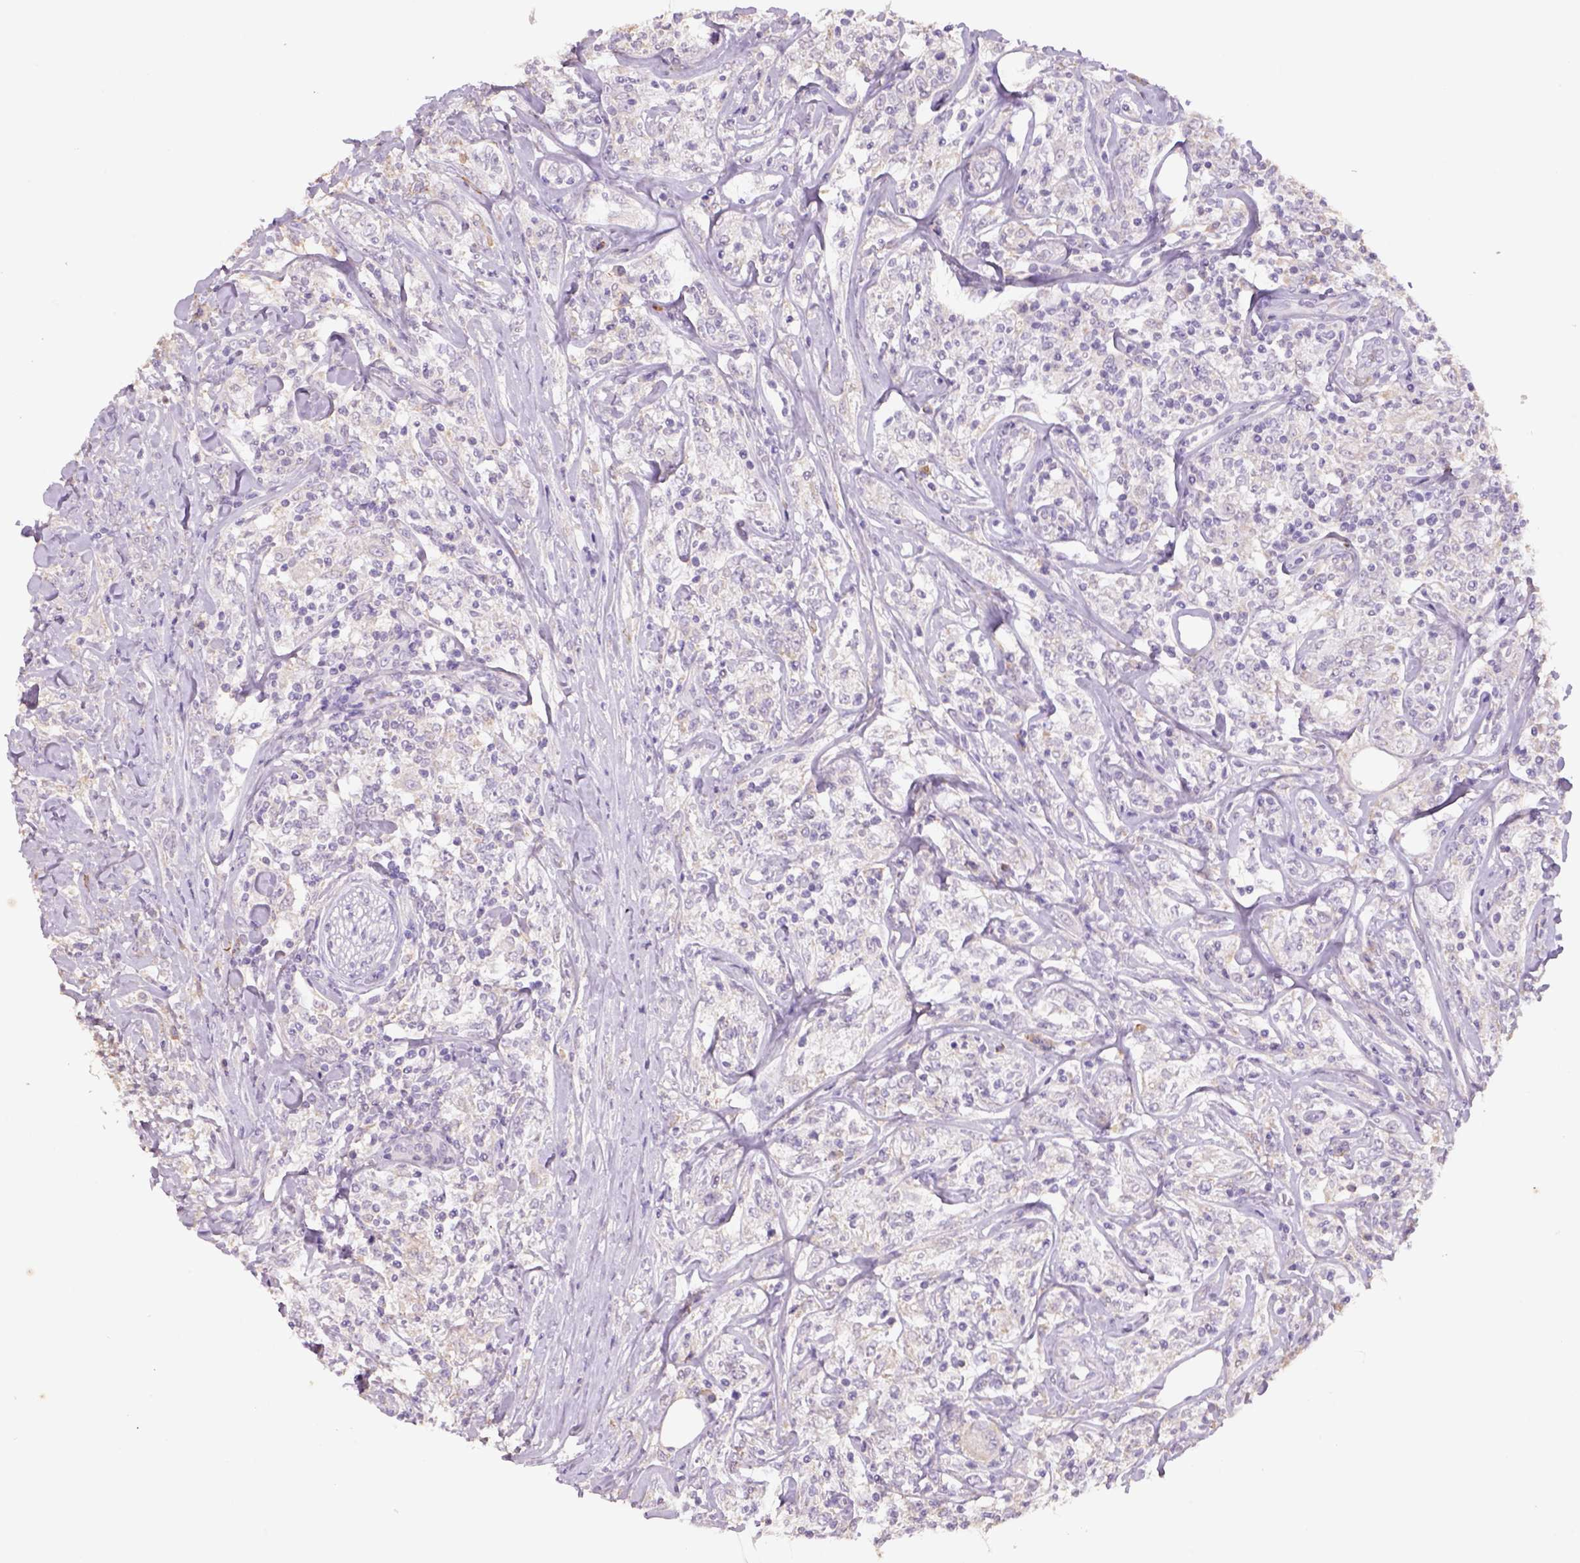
{"staining": {"intensity": "negative", "quantity": "none", "location": "none"}, "tissue": "lymphoma", "cell_type": "Tumor cells", "image_type": "cancer", "snomed": [{"axis": "morphology", "description": "Malignant lymphoma, non-Hodgkin's type, High grade"}, {"axis": "topography", "description": "Lymph node"}], "caption": "There is no significant staining in tumor cells of high-grade malignant lymphoma, non-Hodgkin's type.", "gene": "NAALAD2", "patient": {"sex": "female", "age": 84}}